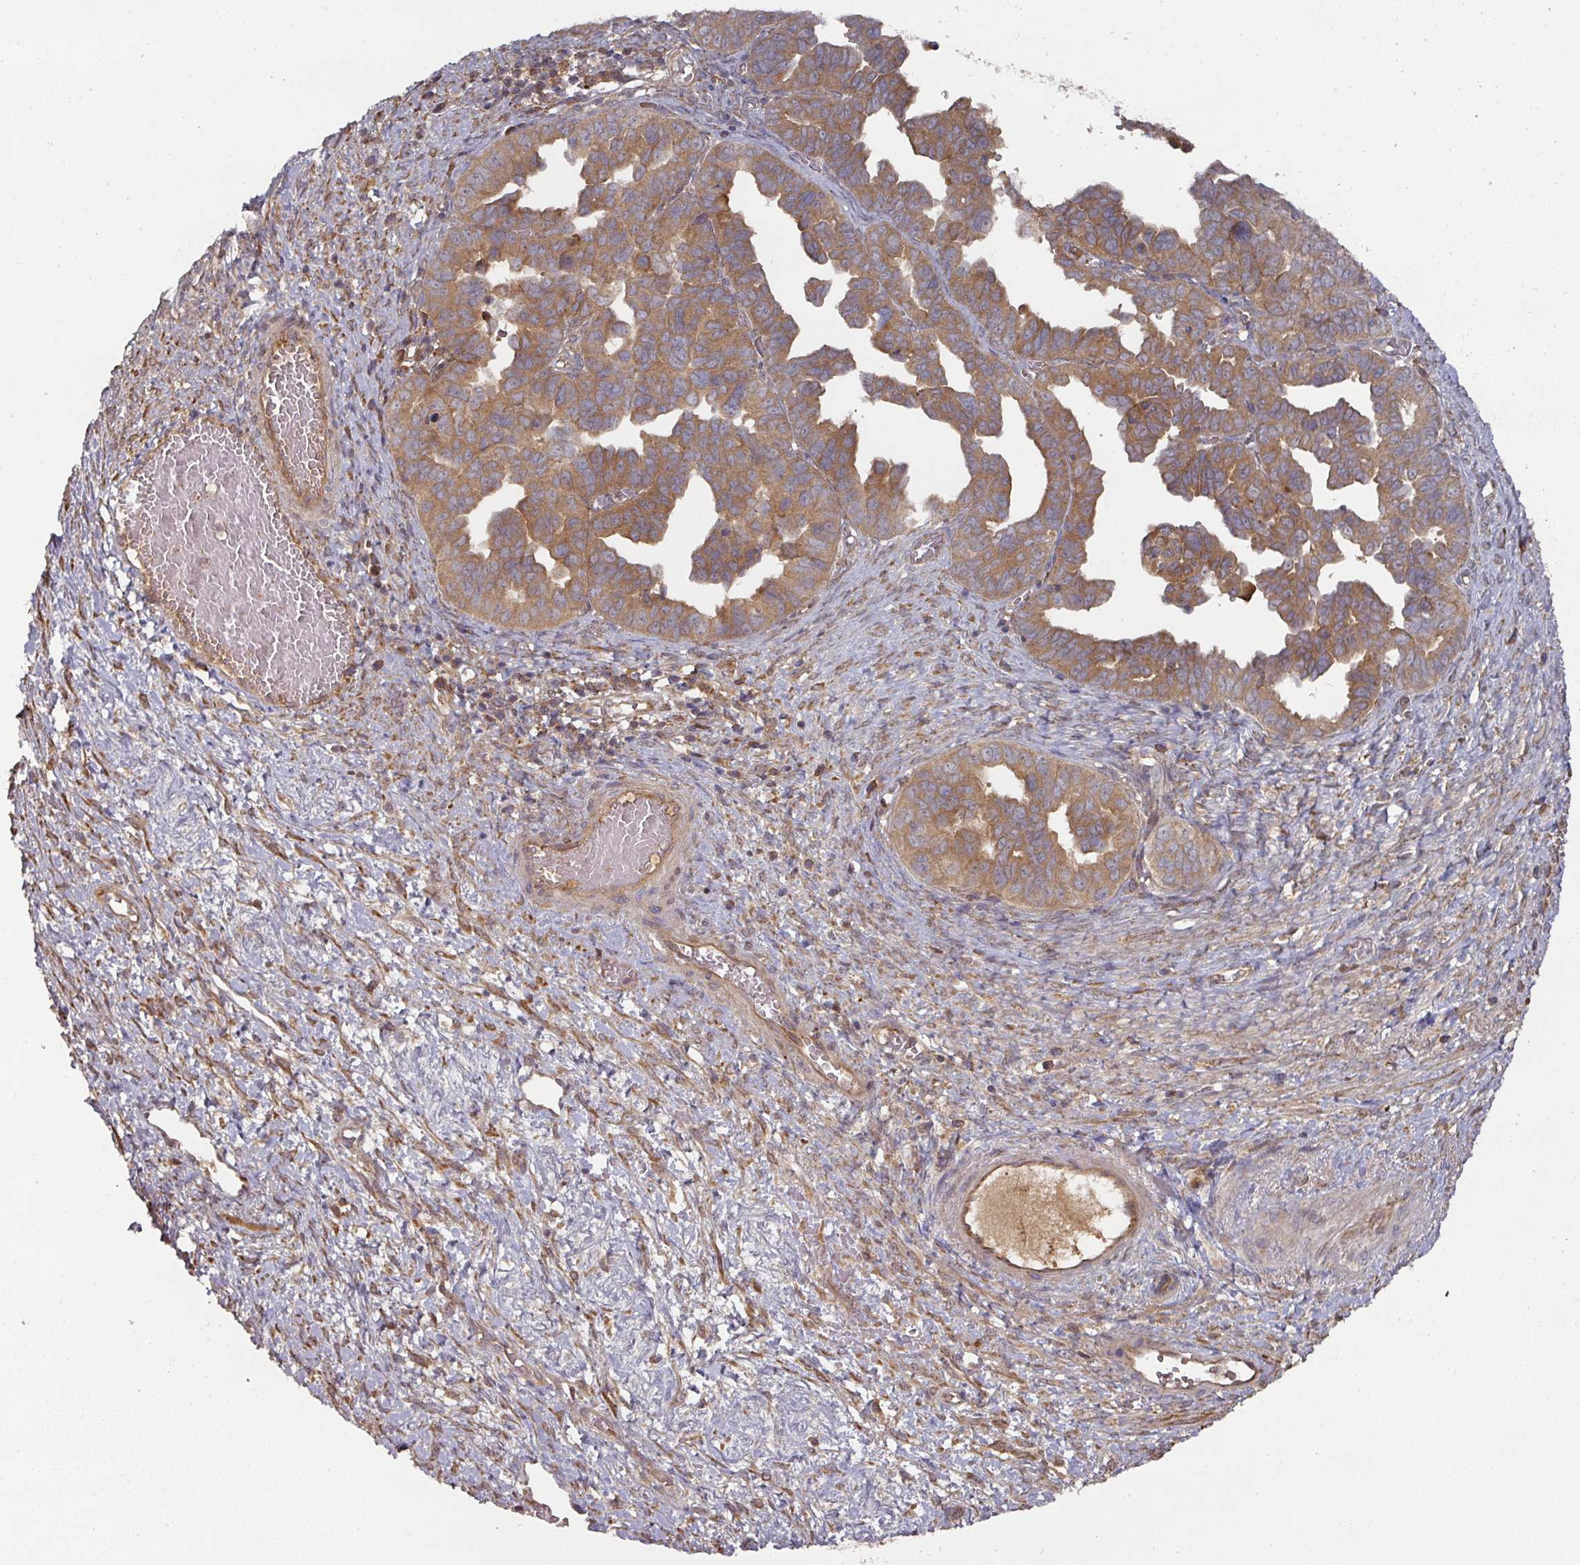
{"staining": {"intensity": "moderate", "quantity": ">75%", "location": "cytoplasmic/membranous"}, "tissue": "ovarian cancer", "cell_type": "Tumor cells", "image_type": "cancer", "snomed": [{"axis": "morphology", "description": "Cystadenocarcinoma, serous, NOS"}, {"axis": "topography", "description": "Ovary"}], "caption": "A brown stain highlights moderate cytoplasmic/membranous staining of a protein in human ovarian serous cystadenocarcinoma tumor cells.", "gene": "CEP95", "patient": {"sex": "female", "age": 64}}